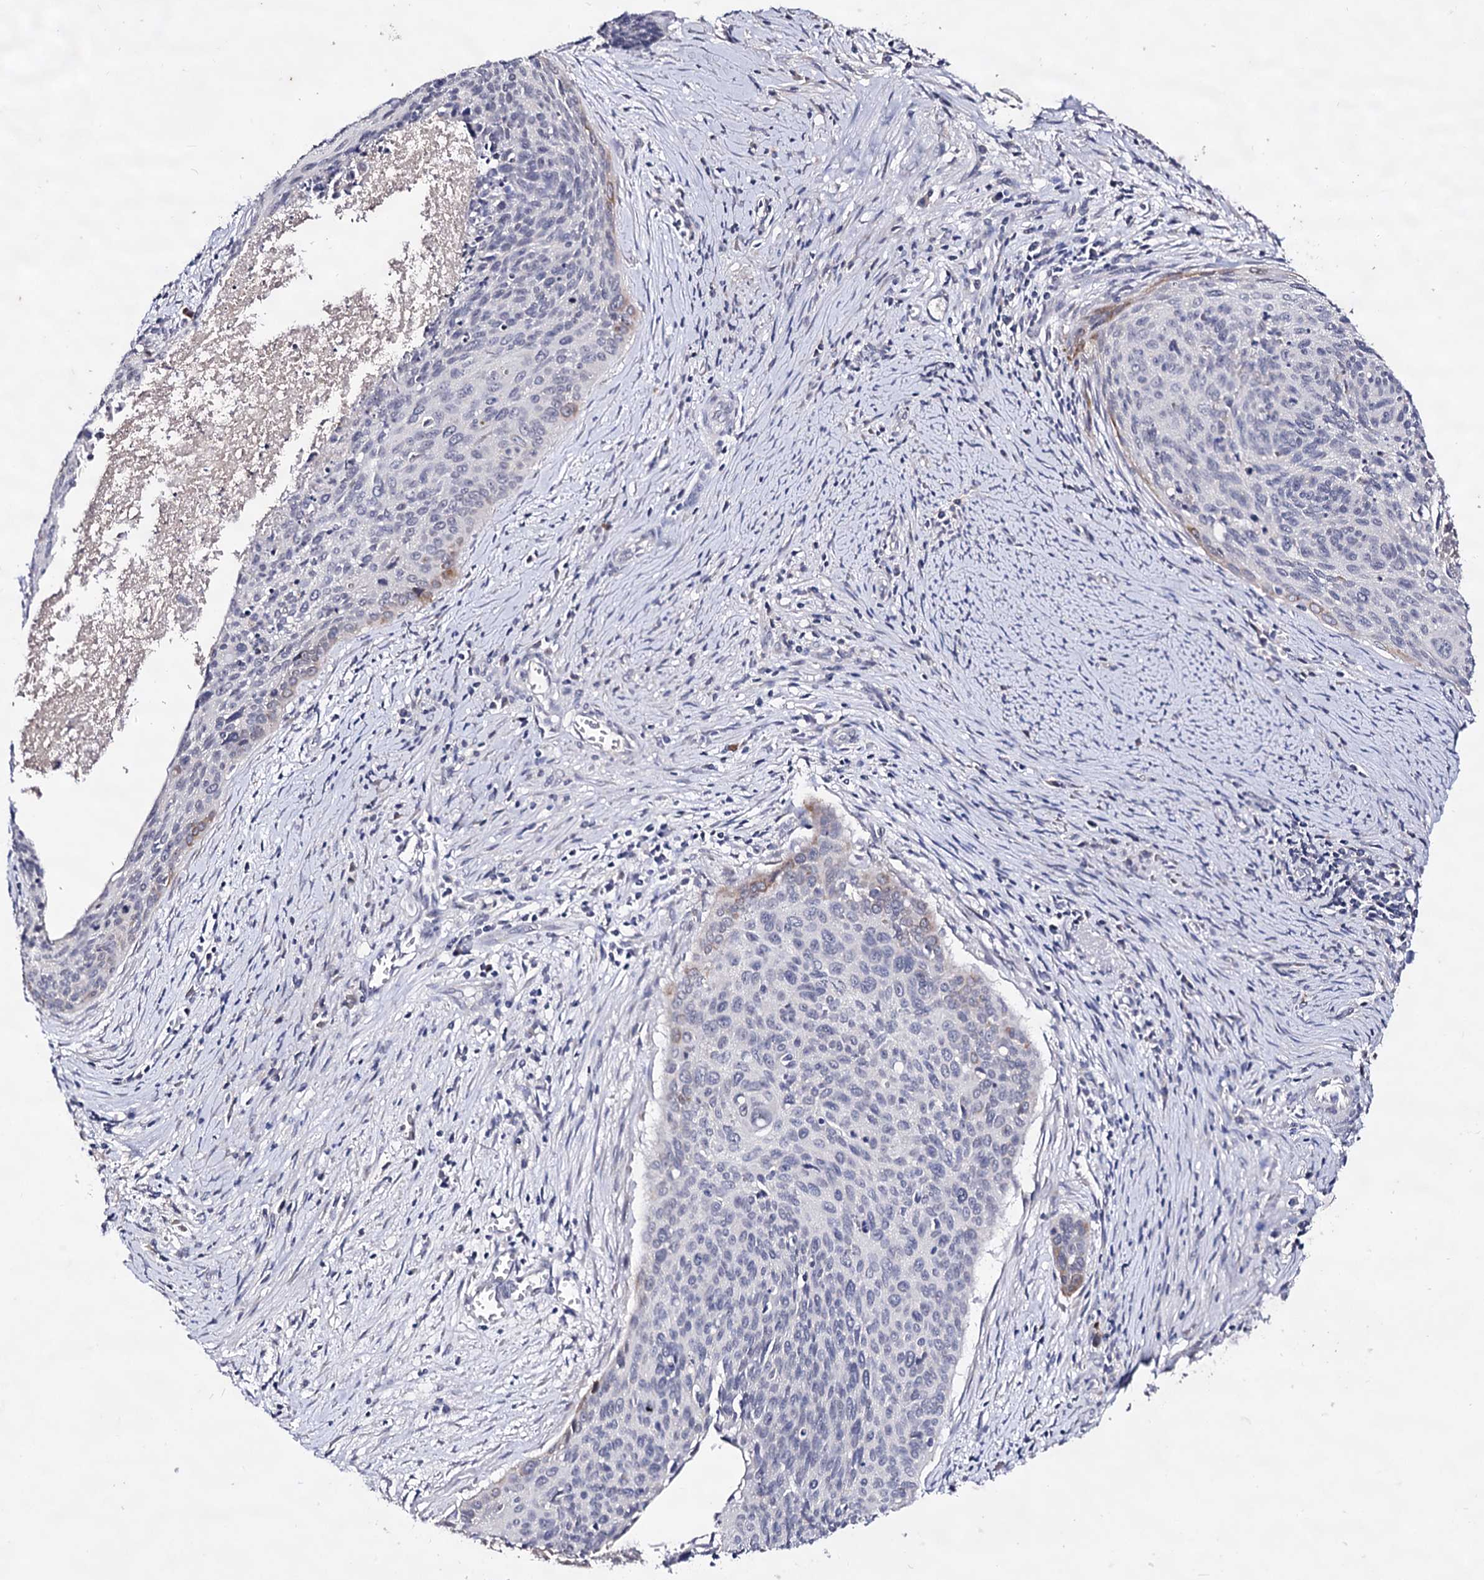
{"staining": {"intensity": "moderate", "quantity": "<25%", "location": "cytoplasmic/membranous"}, "tissue": "cervical cancer", "cell_type": "Tumor cells", "image_type": "cancer", "snomed": [{"axis": "morphology", "description": "Squamous cell carcinoma, NOS"}, {"axis": "topography", "description": "Cervix"}], "caption": "Human cervical cancer (squamous cell carcinoma) stained with a brown dye displays moderate cytoplasmic/membranous positive positivity in about <25% of tumor cells.", "gene": "PLIN1", "patient": {"sex": "female", "age": 55}}